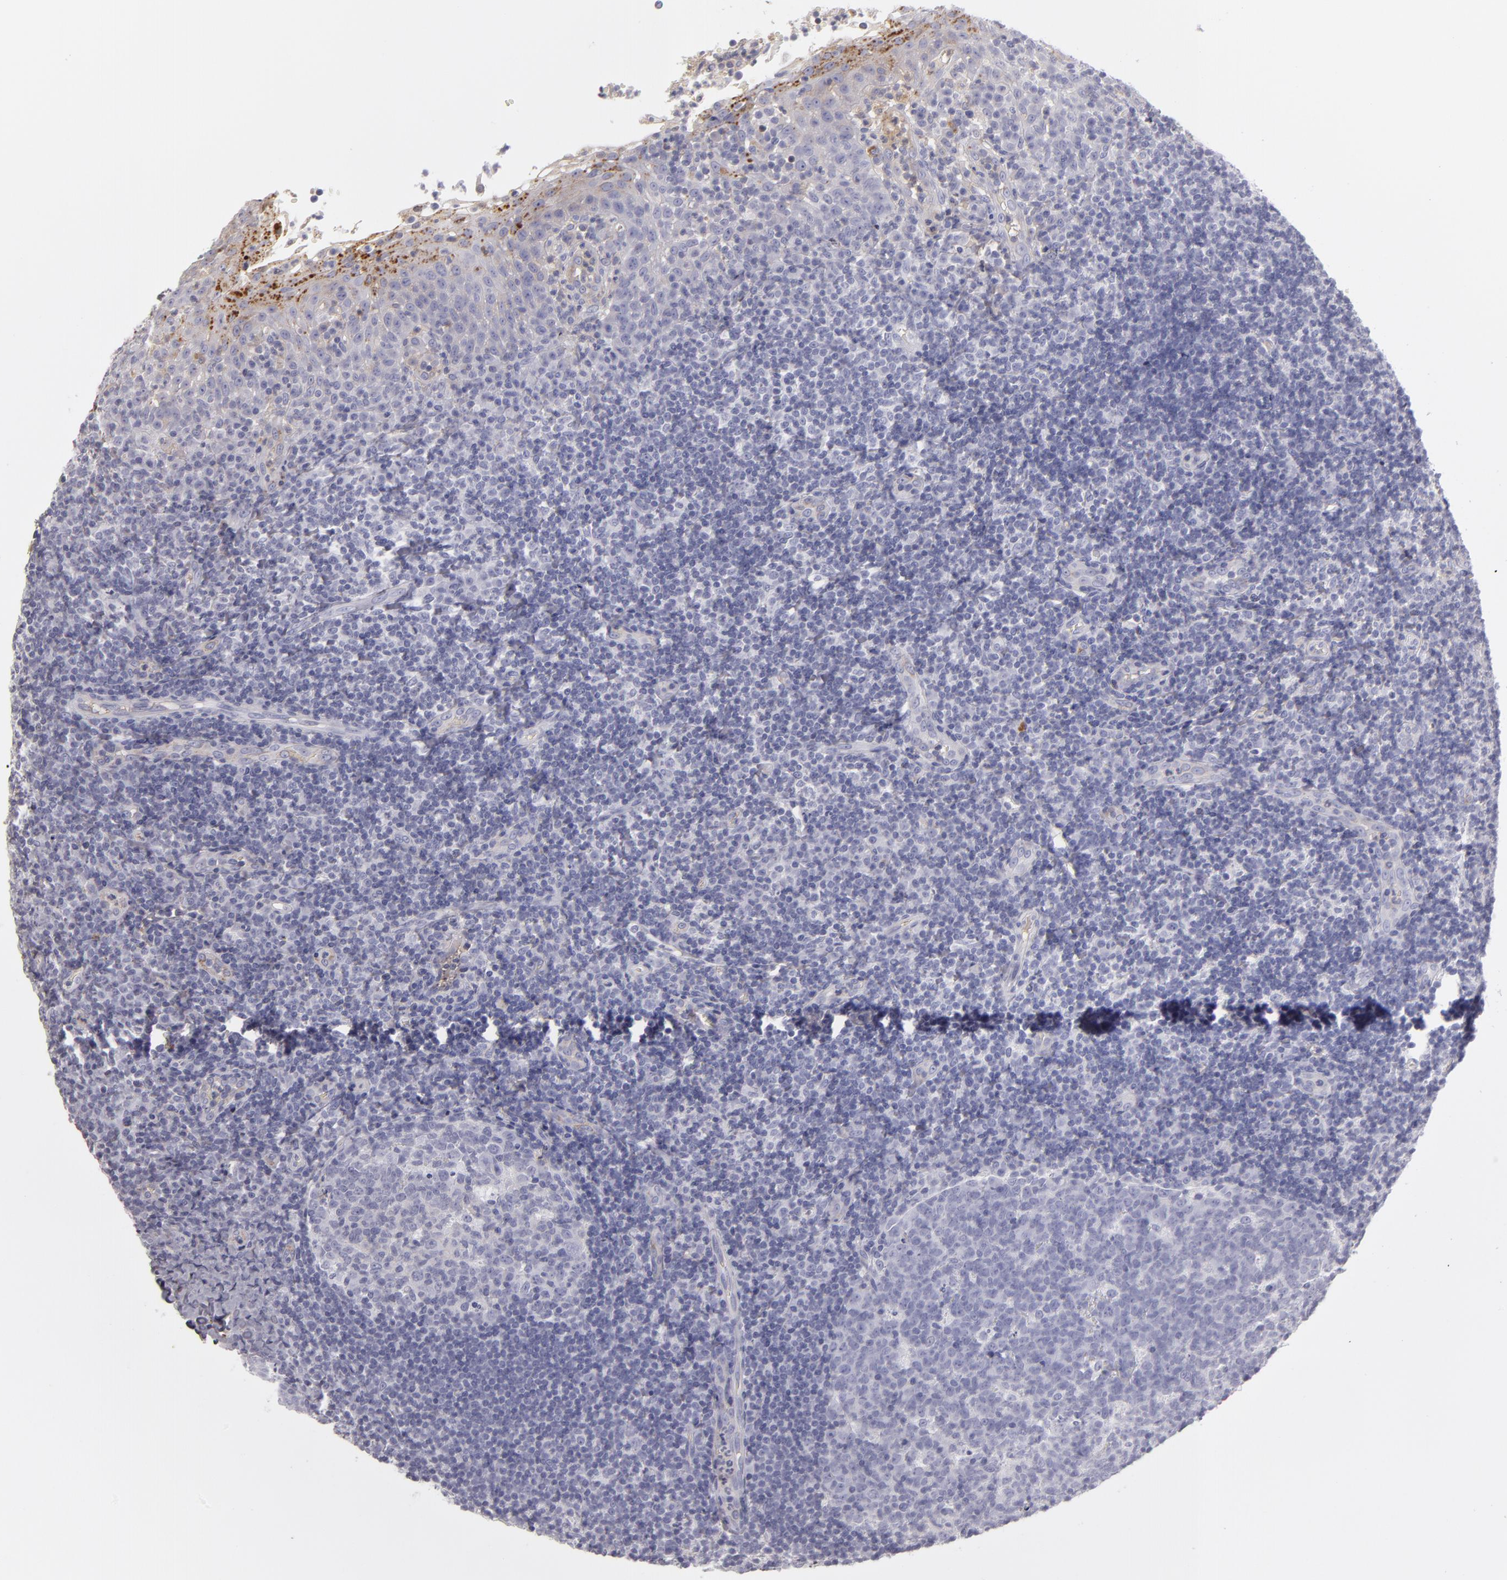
{"staining": {"intensity": "negative", "quantity": "none", "location": "none"}, "tissue": "tonsil", "cell_type": "Germinal center cells", "image_type": "normal", "snomed": [{"axis": "morphology", "description": "Normal tissue, NOS"}, {"axis": "topography", "description": "Tonsil"}], "caption": "Germinal center cells show no significant staining in unremarkable tonsil.", "gene": "SERPINA1", "patient": {"sex": "female", "age": 40}}